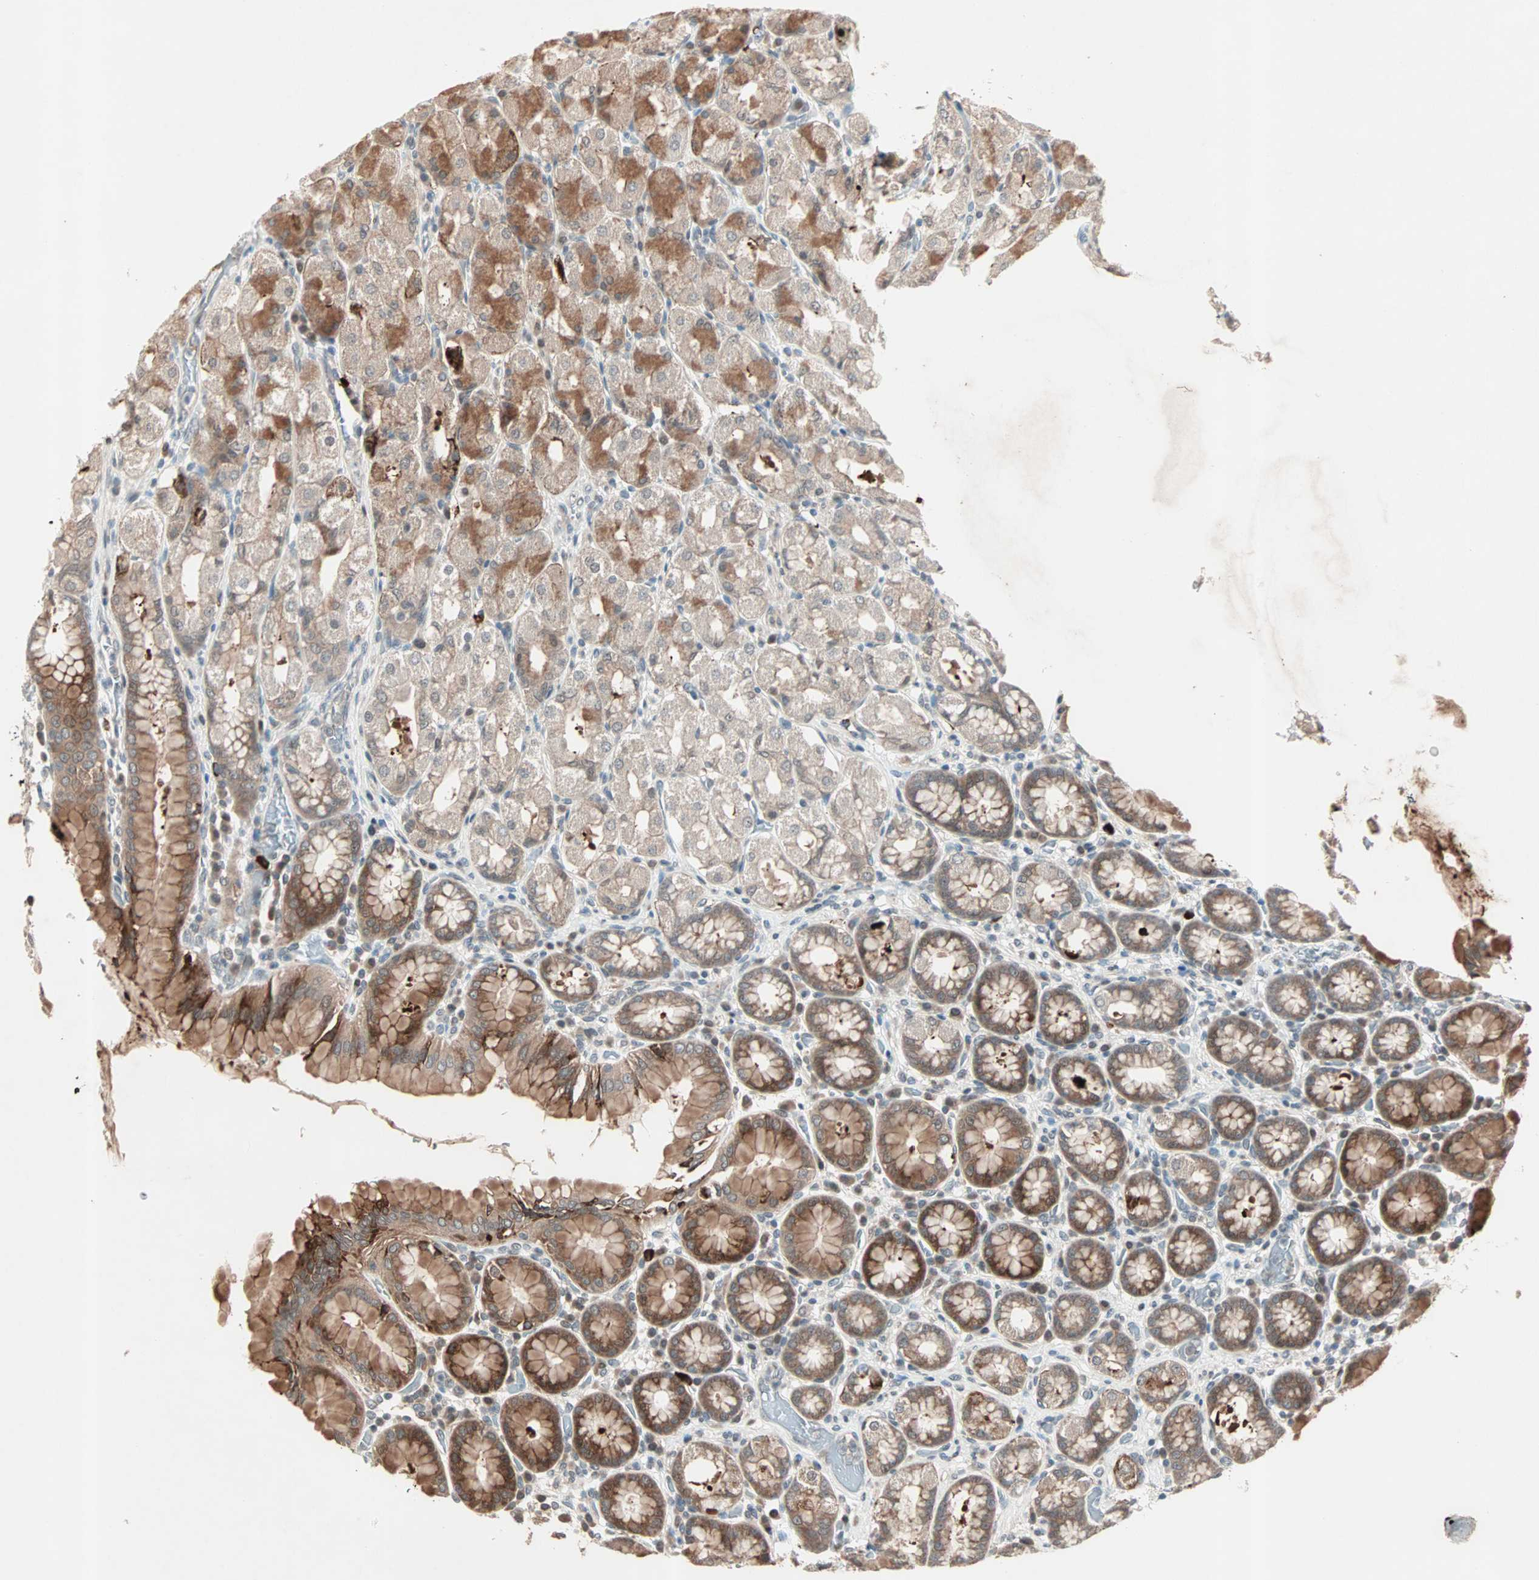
{"staining": {"intensity": "moderate", "quantity": "25%-75%", "location": "cytoplasmic/membranous"}, "tissue": "stomach", "cell_type": "Glandular cells", "image_type": "normal", "snomed": [{"axis": "morphology", "description": "Normal tissue, NOS"}, {"axis": "topography", "description": "Stomach, upper"}], "caption": "Immunohistochemical staining of normal stomach exhibits moderate cytoplasmic/membranous protein positivity in about 25%-75% of glandular cells.", "gene": "PGBD1", "patient": {"sex": "male", "age": 68}}